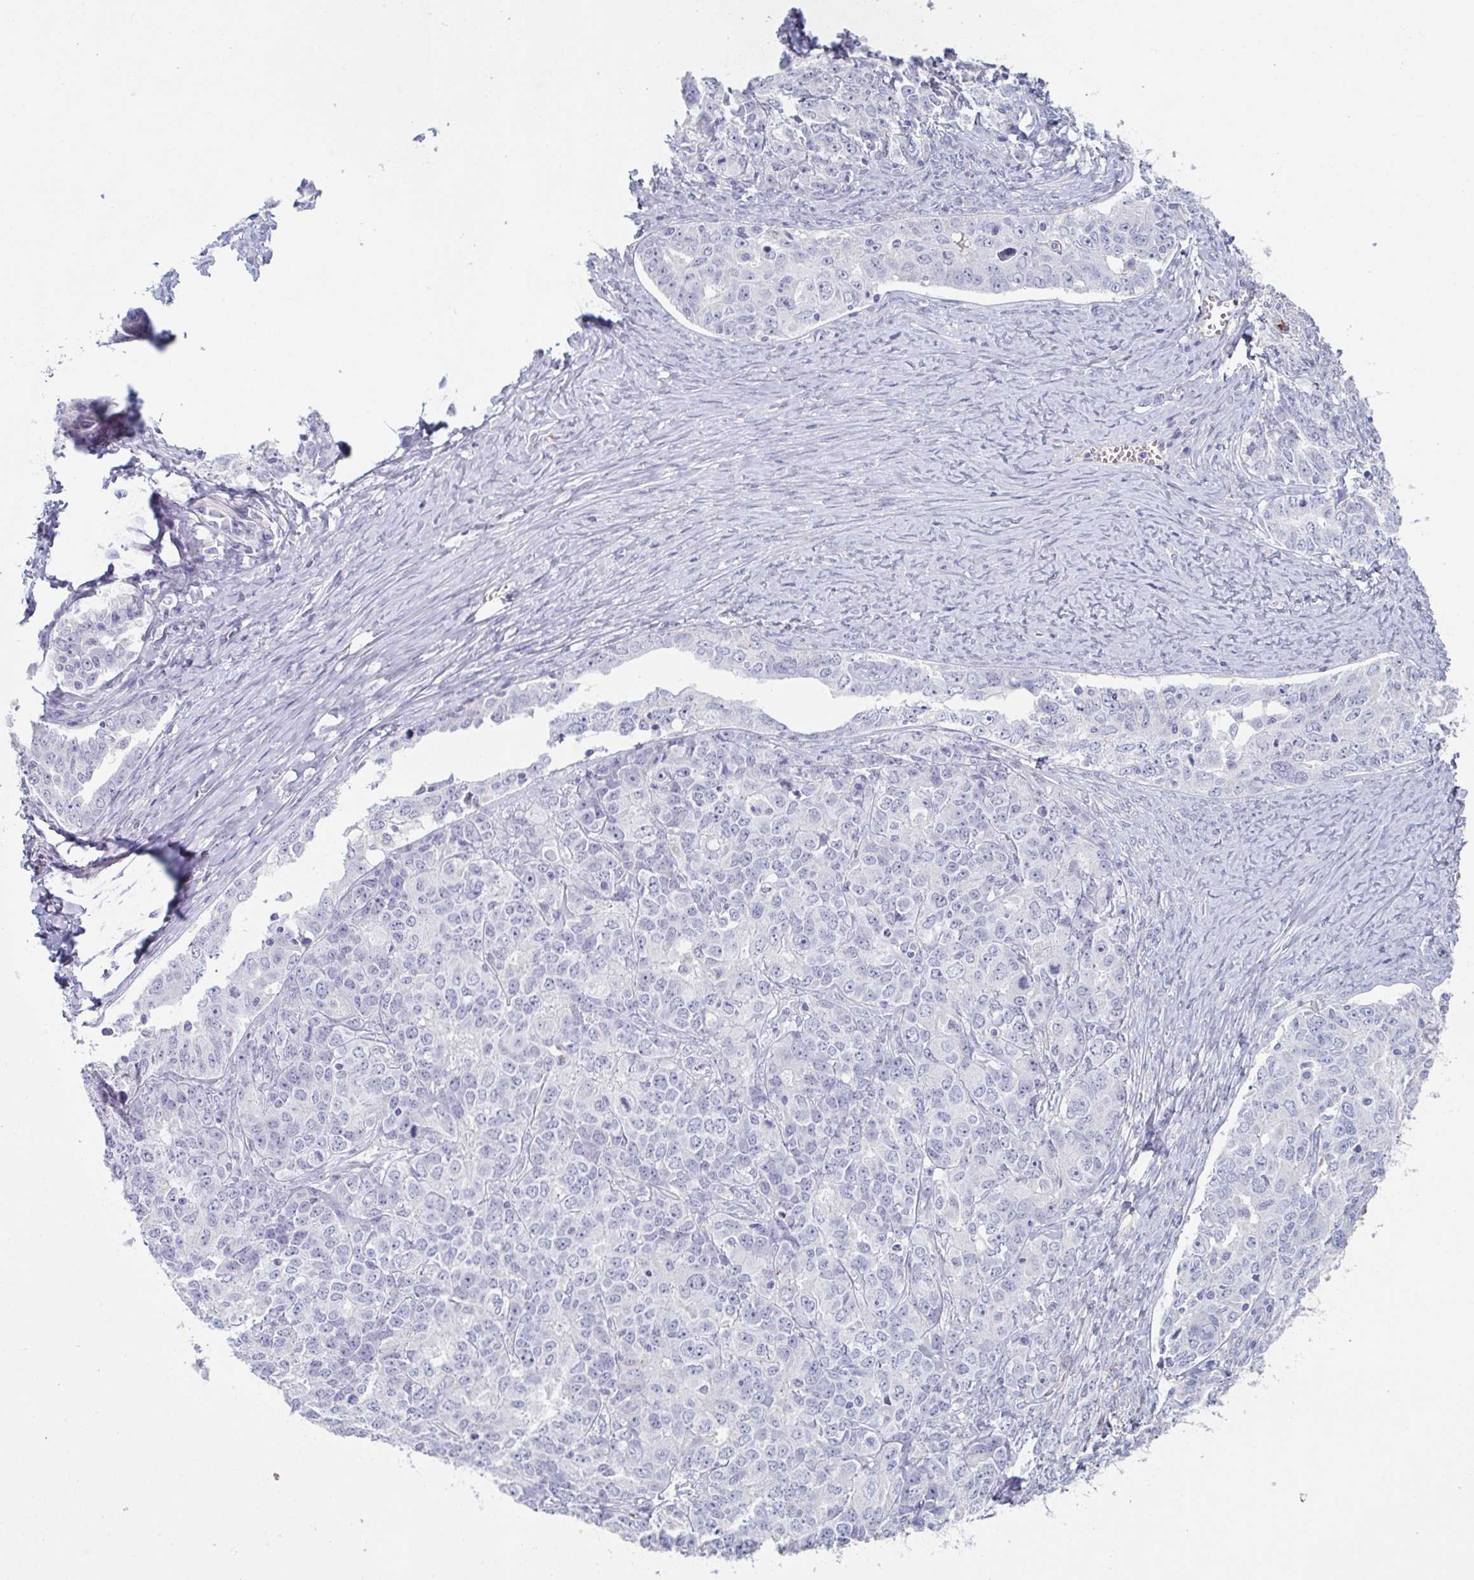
{"staining": {"intensity": "negative", "quantity": "none", "location": "none"}, "tissue": "ovarian cancer", "cell_type": "Tumor cells", "image_type": "cancer", "snomed": [{"axis": "morphology", "description": "Carcinoma, endometroid"}, {"axis": "topography", "description": "Ovary"}], "caption": "Ovarian cancer (endometroid carcinoma) was stained to show a protein in brown. There is no significant staining in tumor cells. (Brightfield microscopy of DAB immunohistochemistry (IHC) at high magnification).", "gene": "ADAM21", "patient": {"sex": "female", "age": 62}}